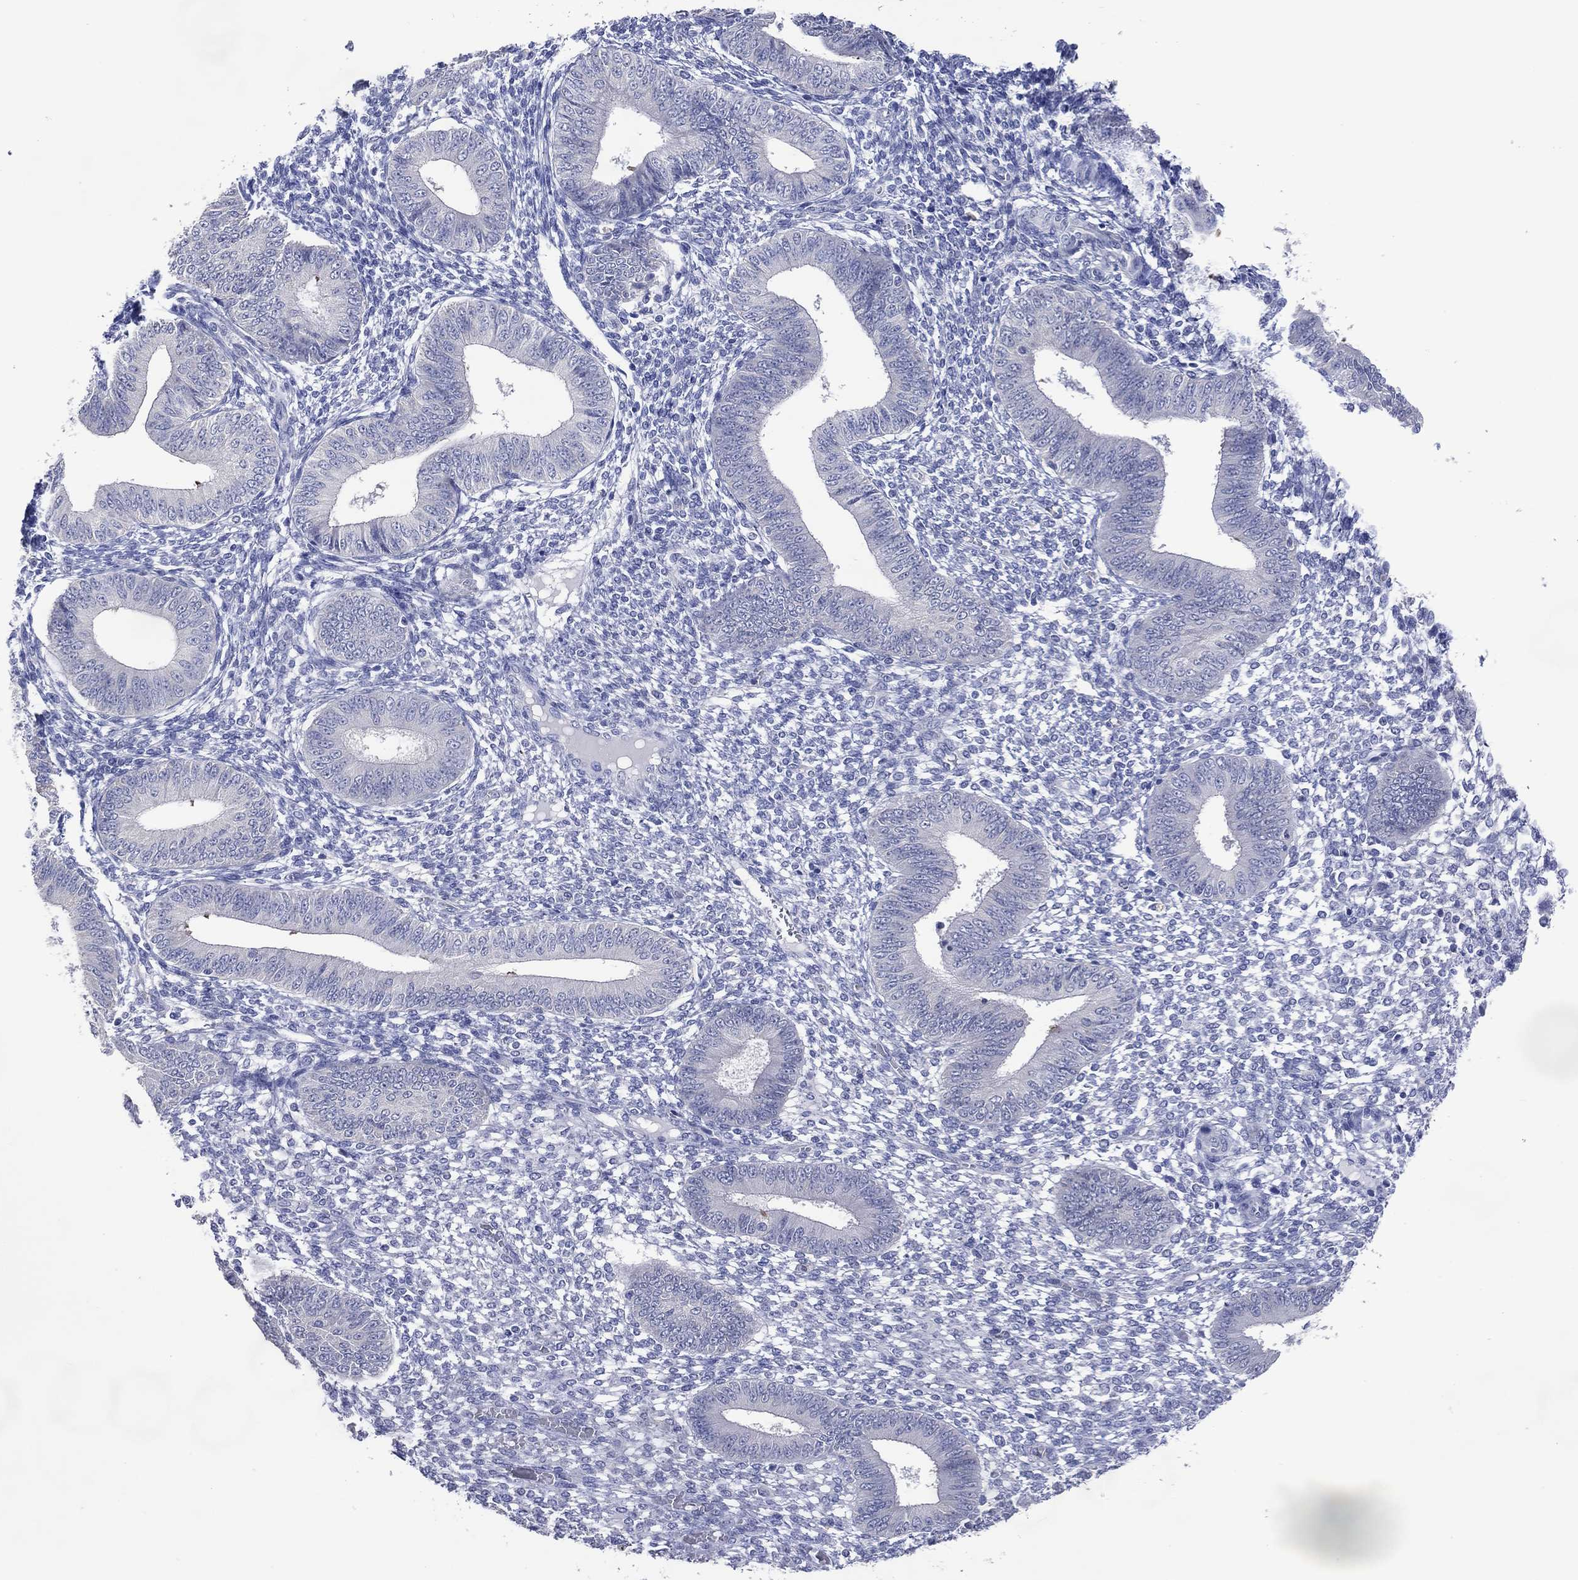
{"staining": {"intensity": "negative", "quantity": "none", "location": "none"}, "tissue": "endometrium", "cell_type": "Cells in endometrial stroma", "image_type": "normal", "snomed": [{"axis": "morphology", "description": "Normal tissue, NOS"}, {"axis": "topography", "description": "Endometrium"}], "caption": "Cells in endometrial stroma show no significant expression in normal endometrium. (DAB (3,3'-diaminobenzidine) immunohistochemistry visualized using brightfield microscopy, high magnification).", "gene": "DNAH6", "patient": {"sex": "female", "age": 42}}